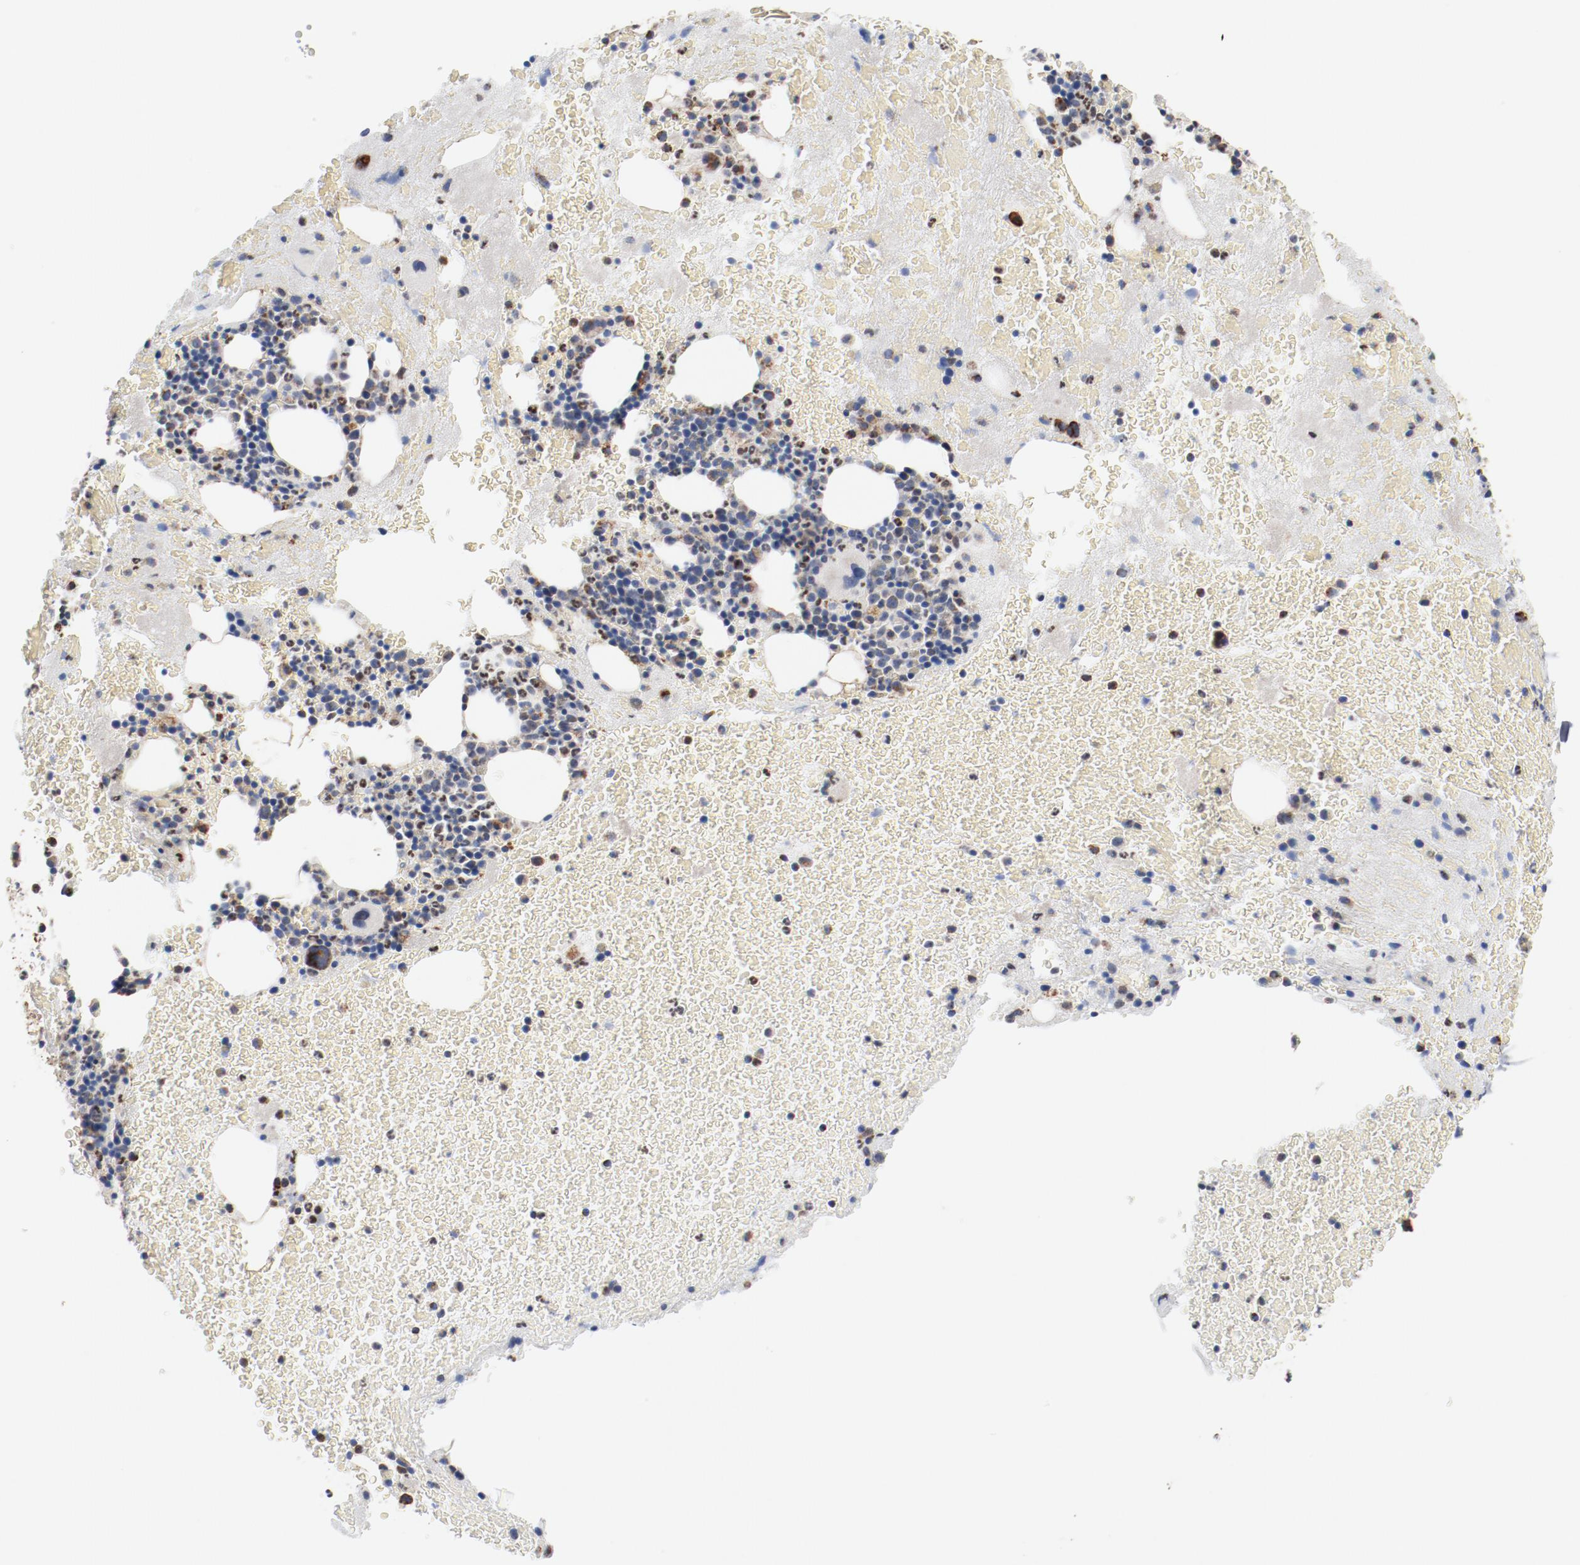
{"staining": {"intensity": "moderate", "quantity": "25%-75%", "location": "cytoplasmic/membranous"}, "tissue": "bone marrow", "cell_type": "Hematopoietic cells", "image_type": "normal", "snomed": [{"axis": "morphology", "description": "Normal tissue, NOS"}, {"axis": "topography", "description": "Bone marrow"}], "caption": "Bone marrow stained for a protein shows moderate cytoplasmic/membranous positivity in hematopoietic cells. The staining was performed using DAB (3,3'-diaminobenzidine), with brown indicating positive protein expression. Nuclei are stained blue with hematoxylin.", "gene": "NDUFS4", "patient": {"sex": "male", "age": 76}}